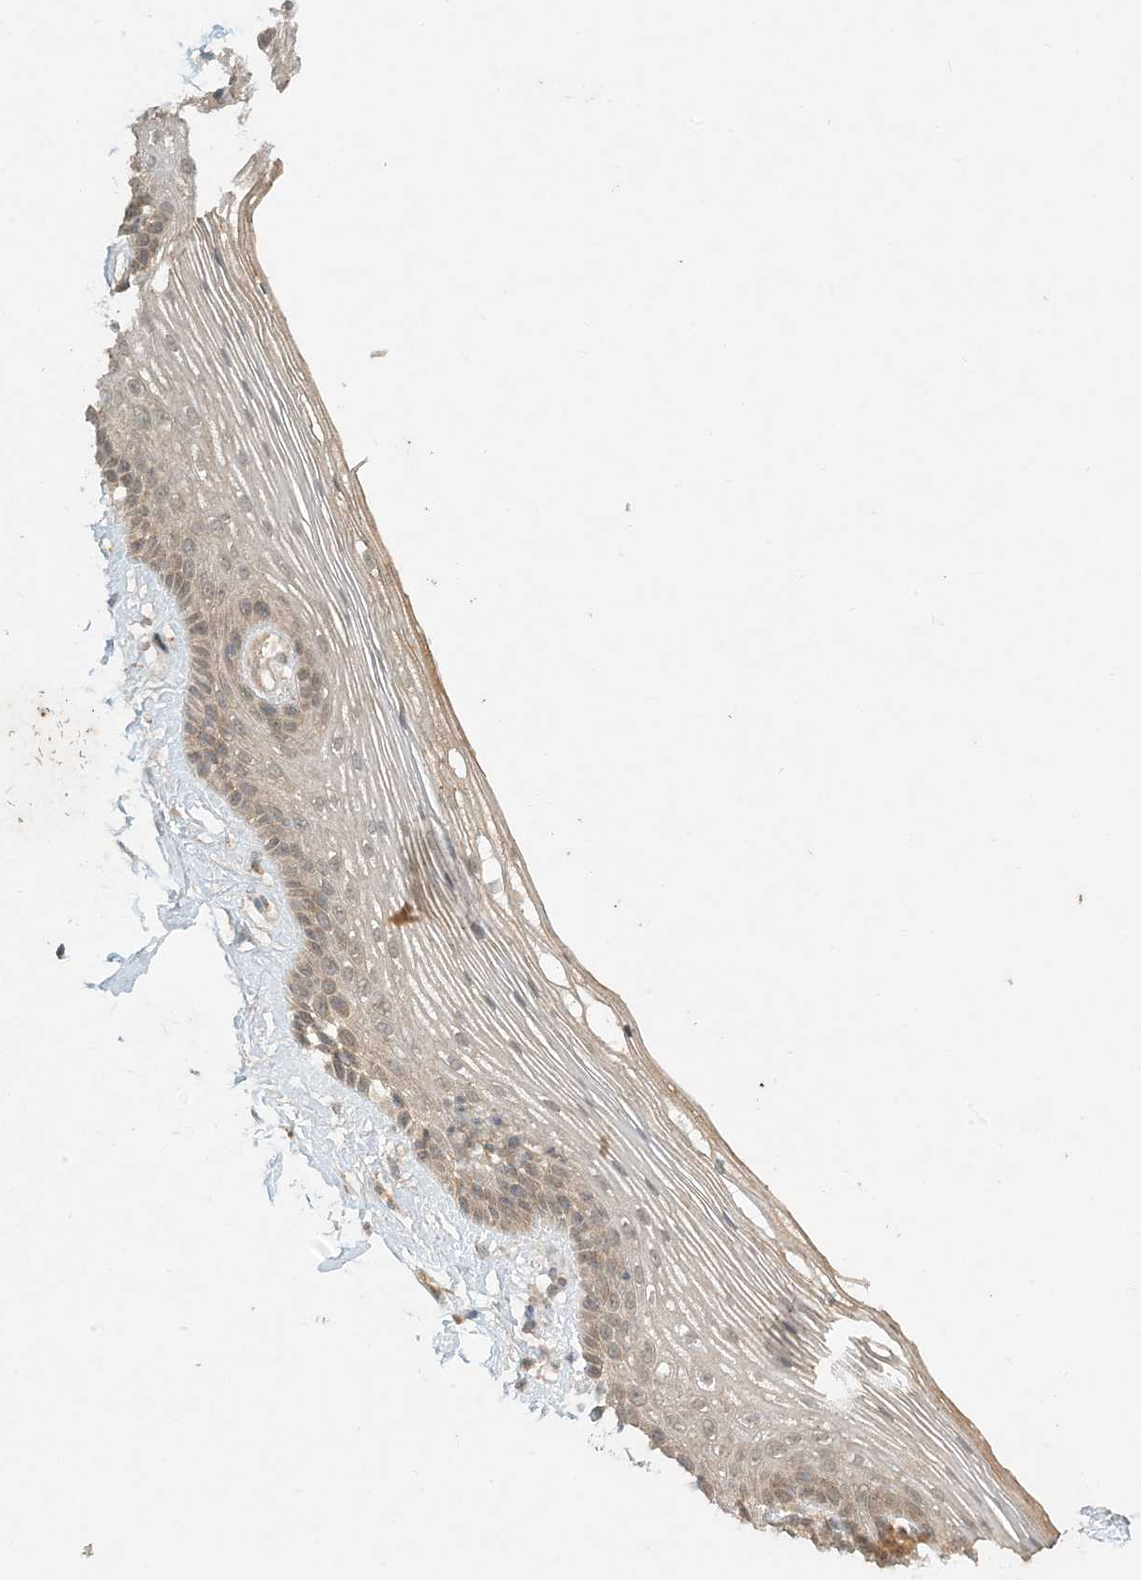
{"staining": {"intensity": "moderate", "quantity": ">75%", "location": "cytoplasmic/membranous"}, "tissue": "vagina", "cell_type": "Squamous epithelial cells", "image_type": "normal", "snomed": [{"axis": "morphology", "description": "Normal tissue, NOS"}, {"axis": "topography", "description": "Vagina"}], "caption": "Approximately >75% of squamous epithelial cells in benign human vagina exhibit moderate cytoplasmic/membranous protein positivity as visualized by brown immunohistochemical staining.", "gene": "MCOLN1", "patient": {"sex": "female", "age": 46}}